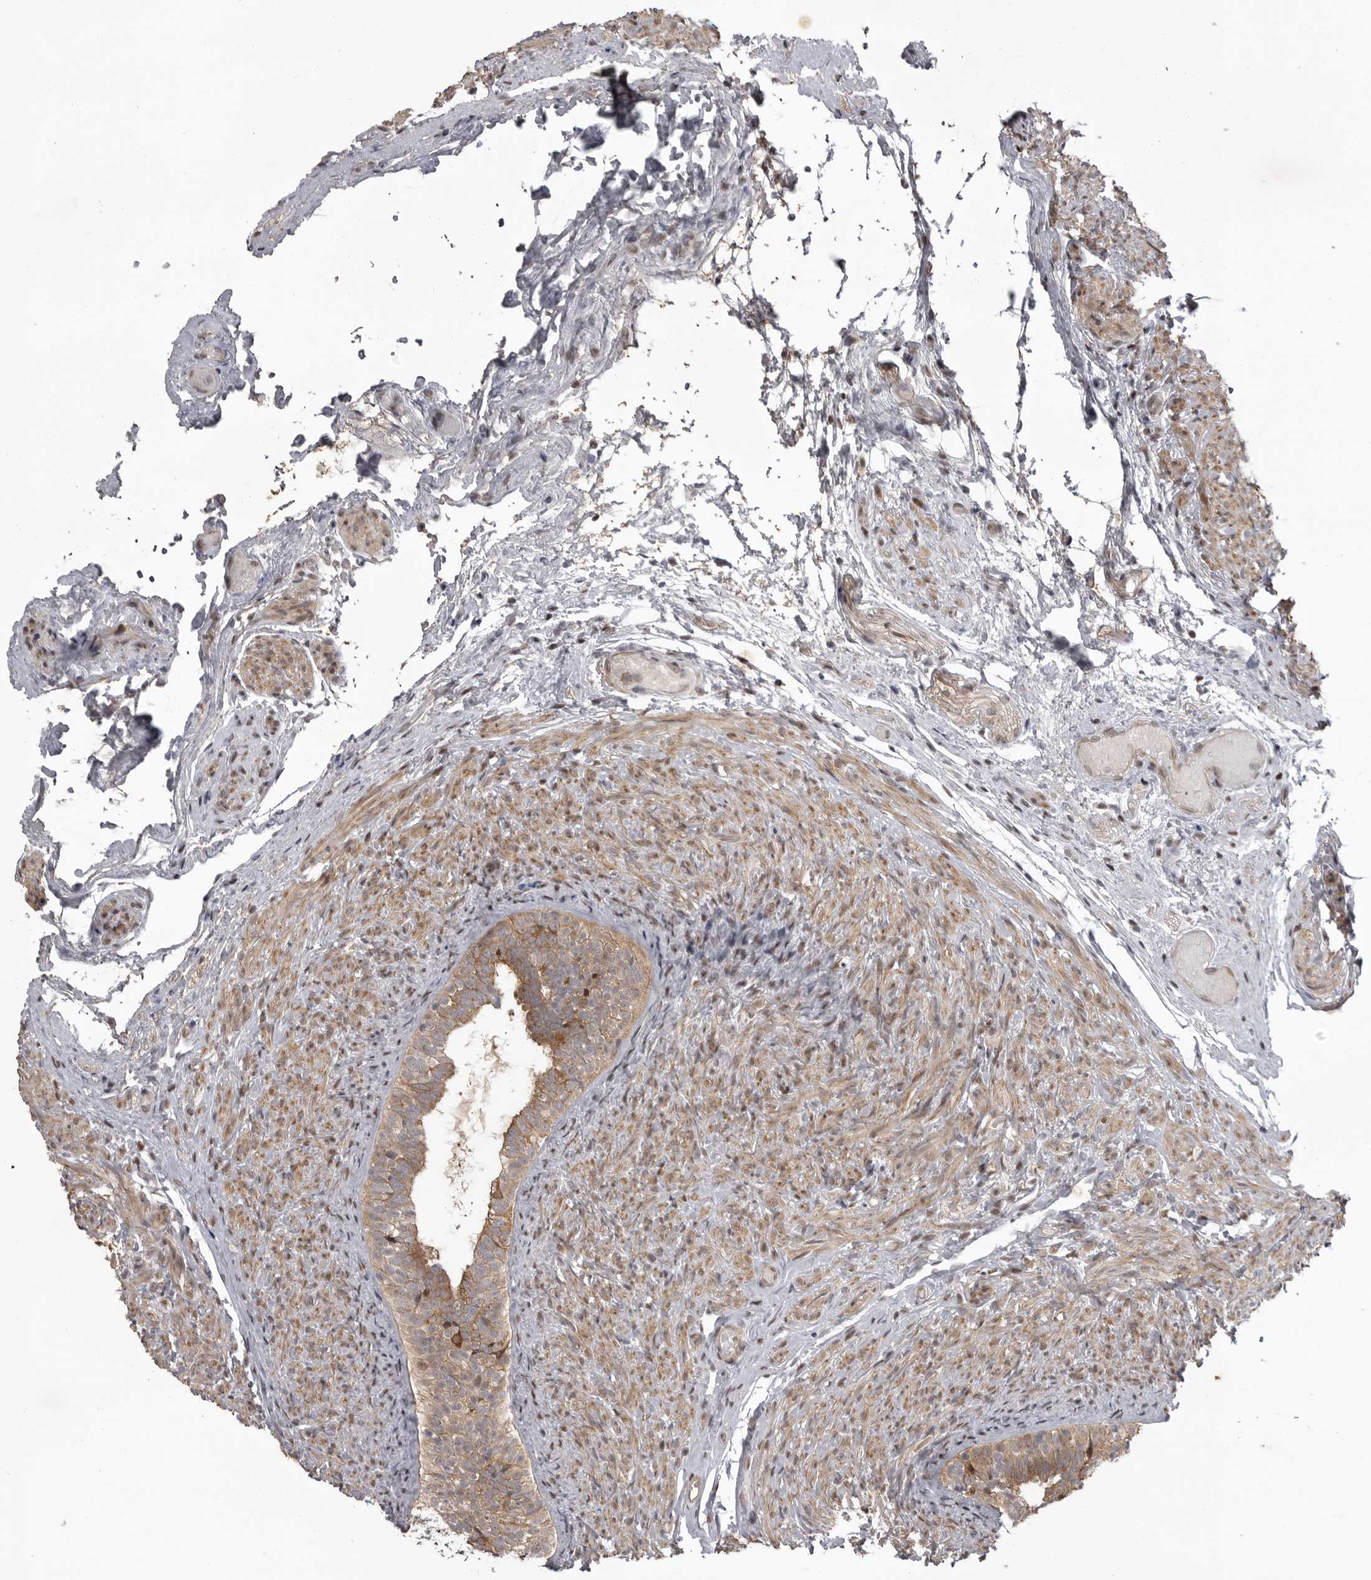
{"staining": {"intensity": "moderate", "quantity": ">75%", "location": "cytoplasmic/membranous"}, "tissue": "epididymis", "cell_type": "Glandular cells", "image_type": "normal", "snomed": [{"axis": "morphology", "description": "Normal tissue, NOS"}, {"axis": "topography", "description": "Epididymis"}], "caption": "Protein expression analysis of unremarkable epididymis exhibits moderate cytoplasmic/membranous expression in about >75% of glandular cells.", "gene": "SNX16", "patient": {"sex": "male", "age": 5}}